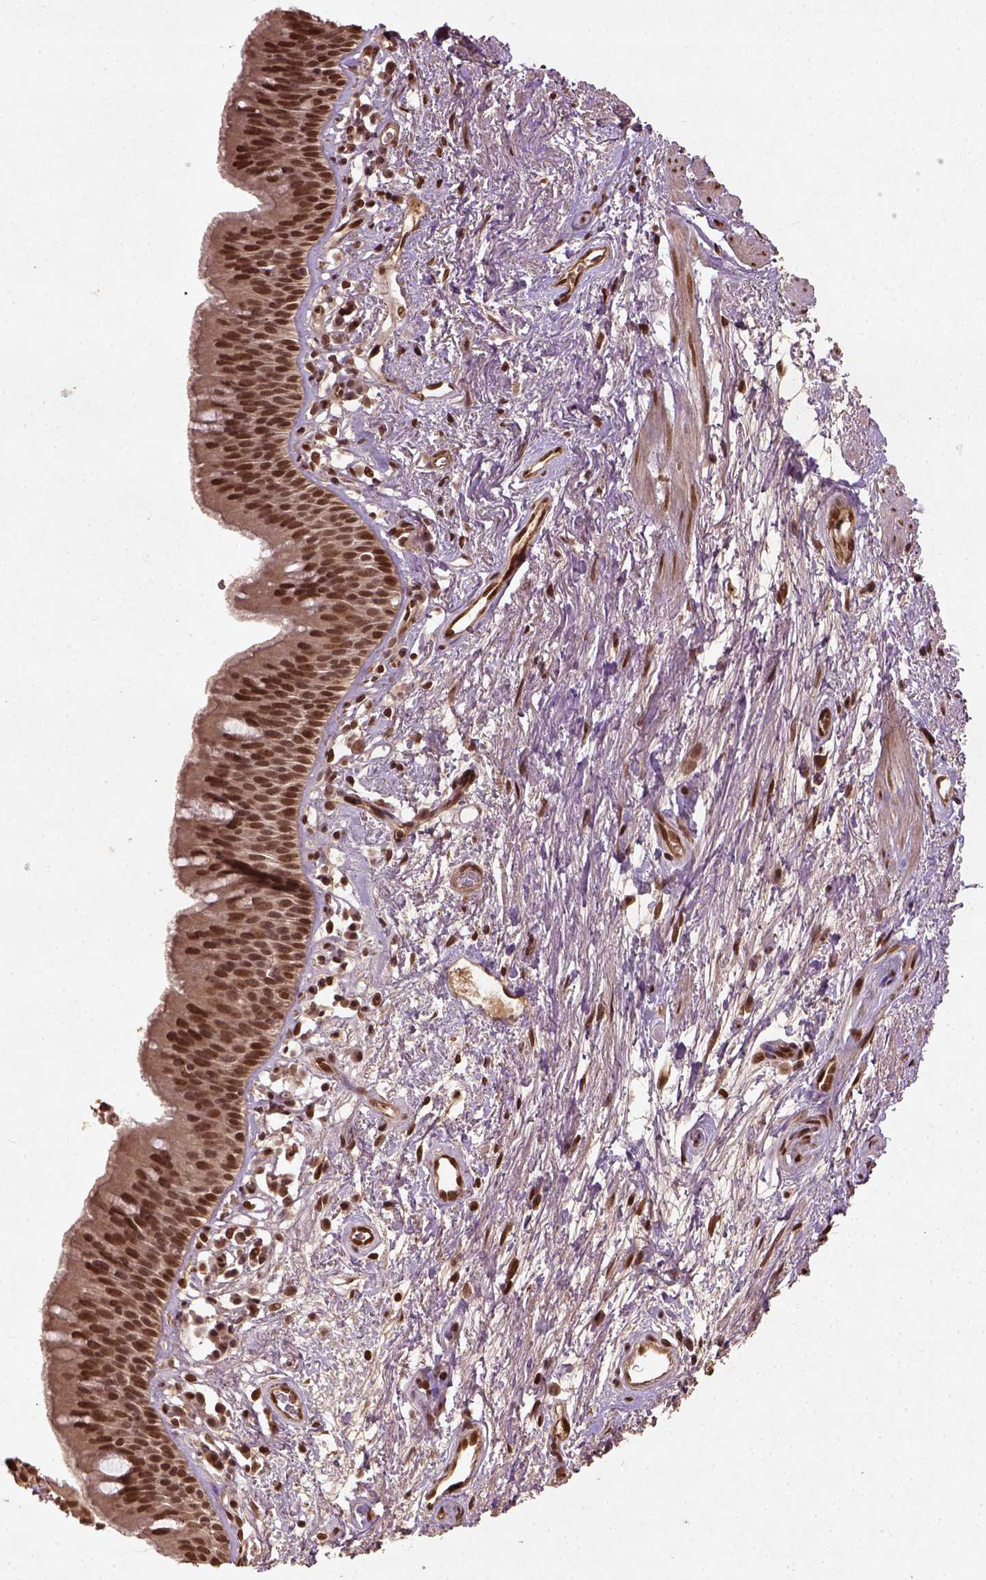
{"staining": {"intensity": "moderate", "quantity": ">75%", "location": "nuclear"}, "tissue": "bronchus", "cell_type": "Respiratory epithelial cells", "image_type": "normal", "snomed": [{"axis": "morphology", "description": "Normal tissue, NOS"}, {"axis": "topography", "description": "Cartilage tissue"}, {"axis": "topography", "description": "Bronchus"}], "caption": "Human bronchus stained with a brown dye exhibits moderate nuclear positive expression in approximately >75% of respiratory epithelial cells.", "gene": "BANF1", "patient": {"sex": "male", "age": 58}}